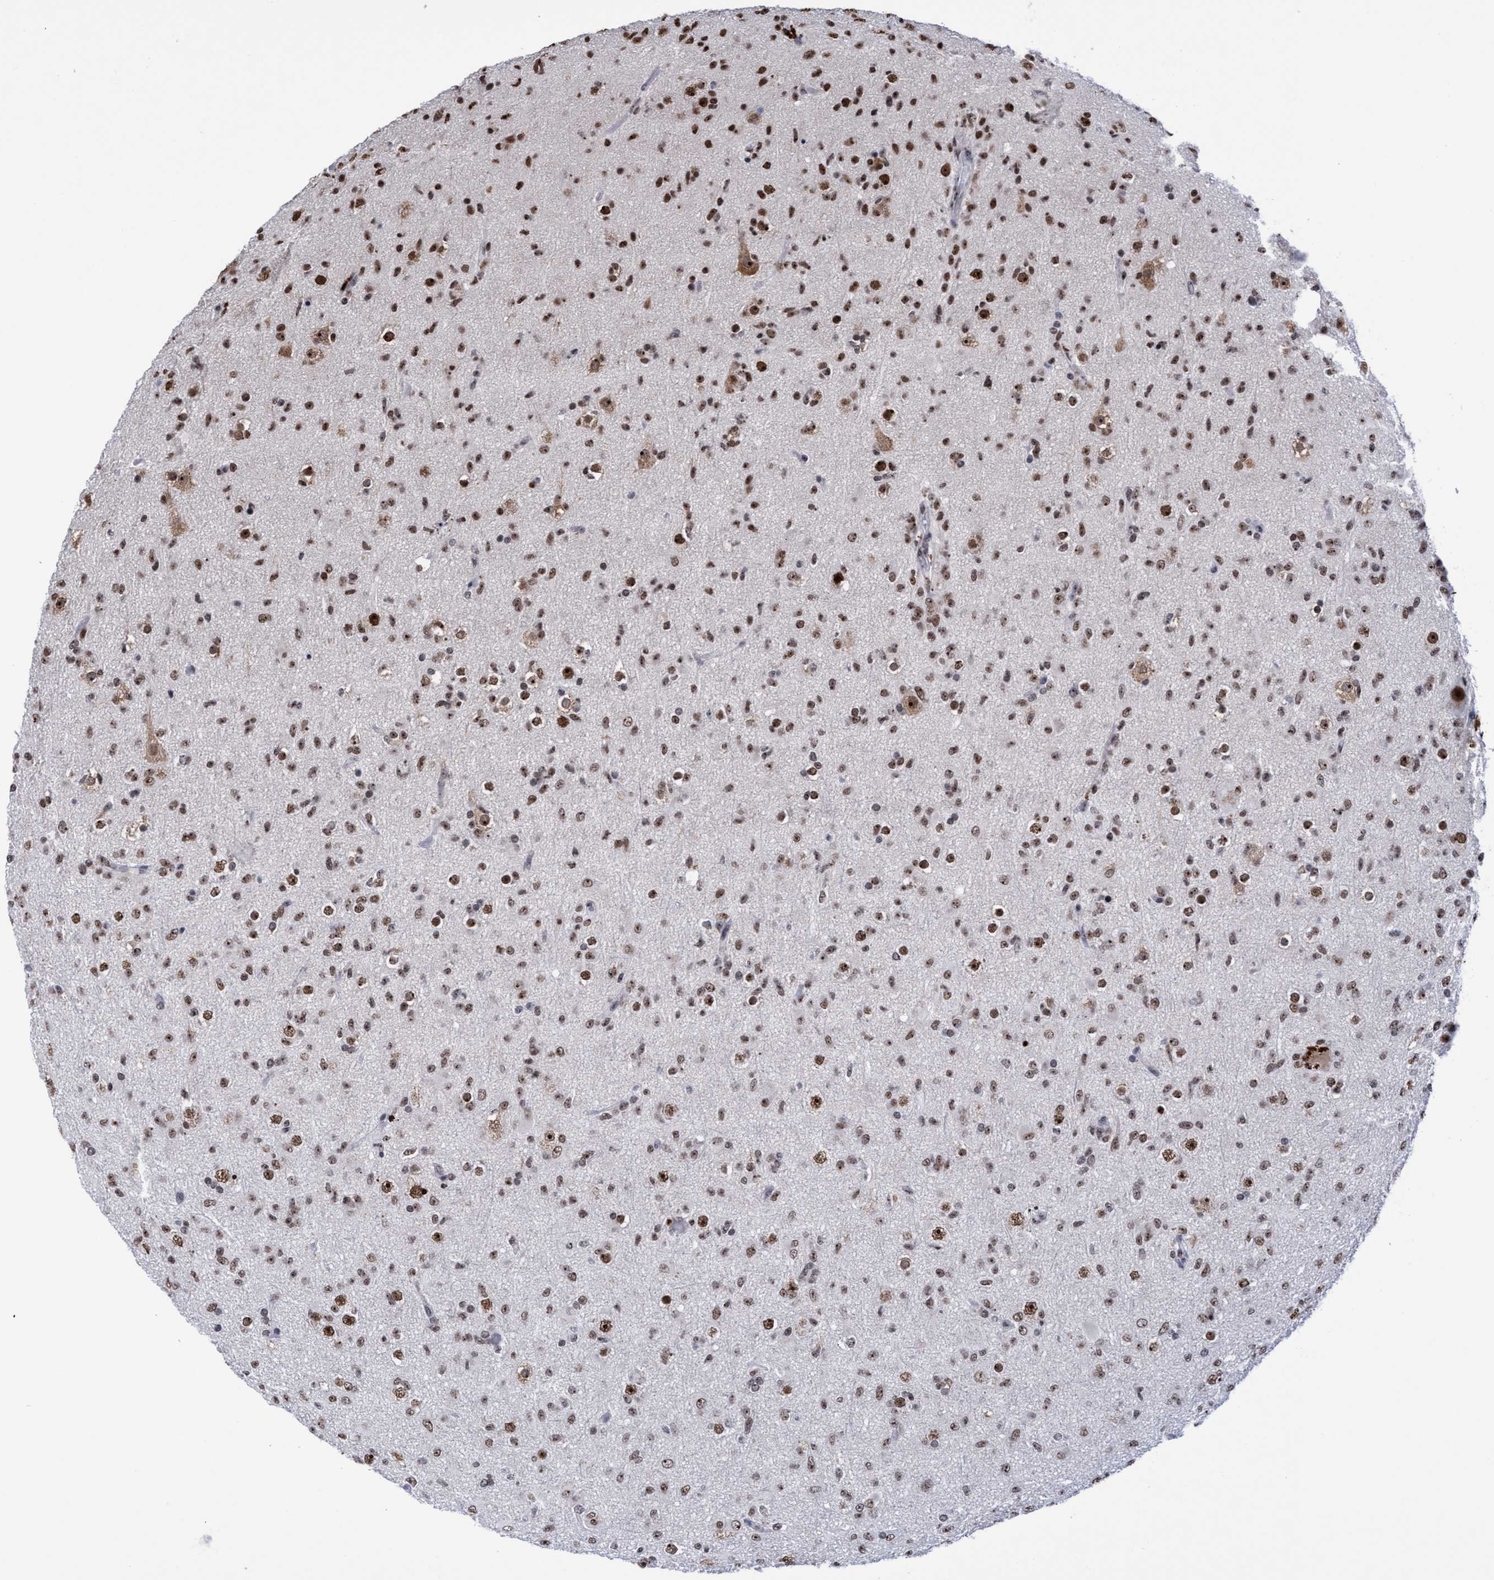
{"staining": {"intensity": "strong", "quantity": ">75%", "location": "nuclear"}, "tissue": "glioma", "cell_type": "Tumor cells", "image_type": "cancer", "snomed": [{"axis": "morphology", "description": "Glioma, malignant, Low grade"}, {"axis": "topography", "description": "Brain"}], "caption": "Human glioma stained with a protein marker reveals strong staining in tumor cells.", "gene": "EFCAB10", "patient": {"sex": "male", "age": 65}}